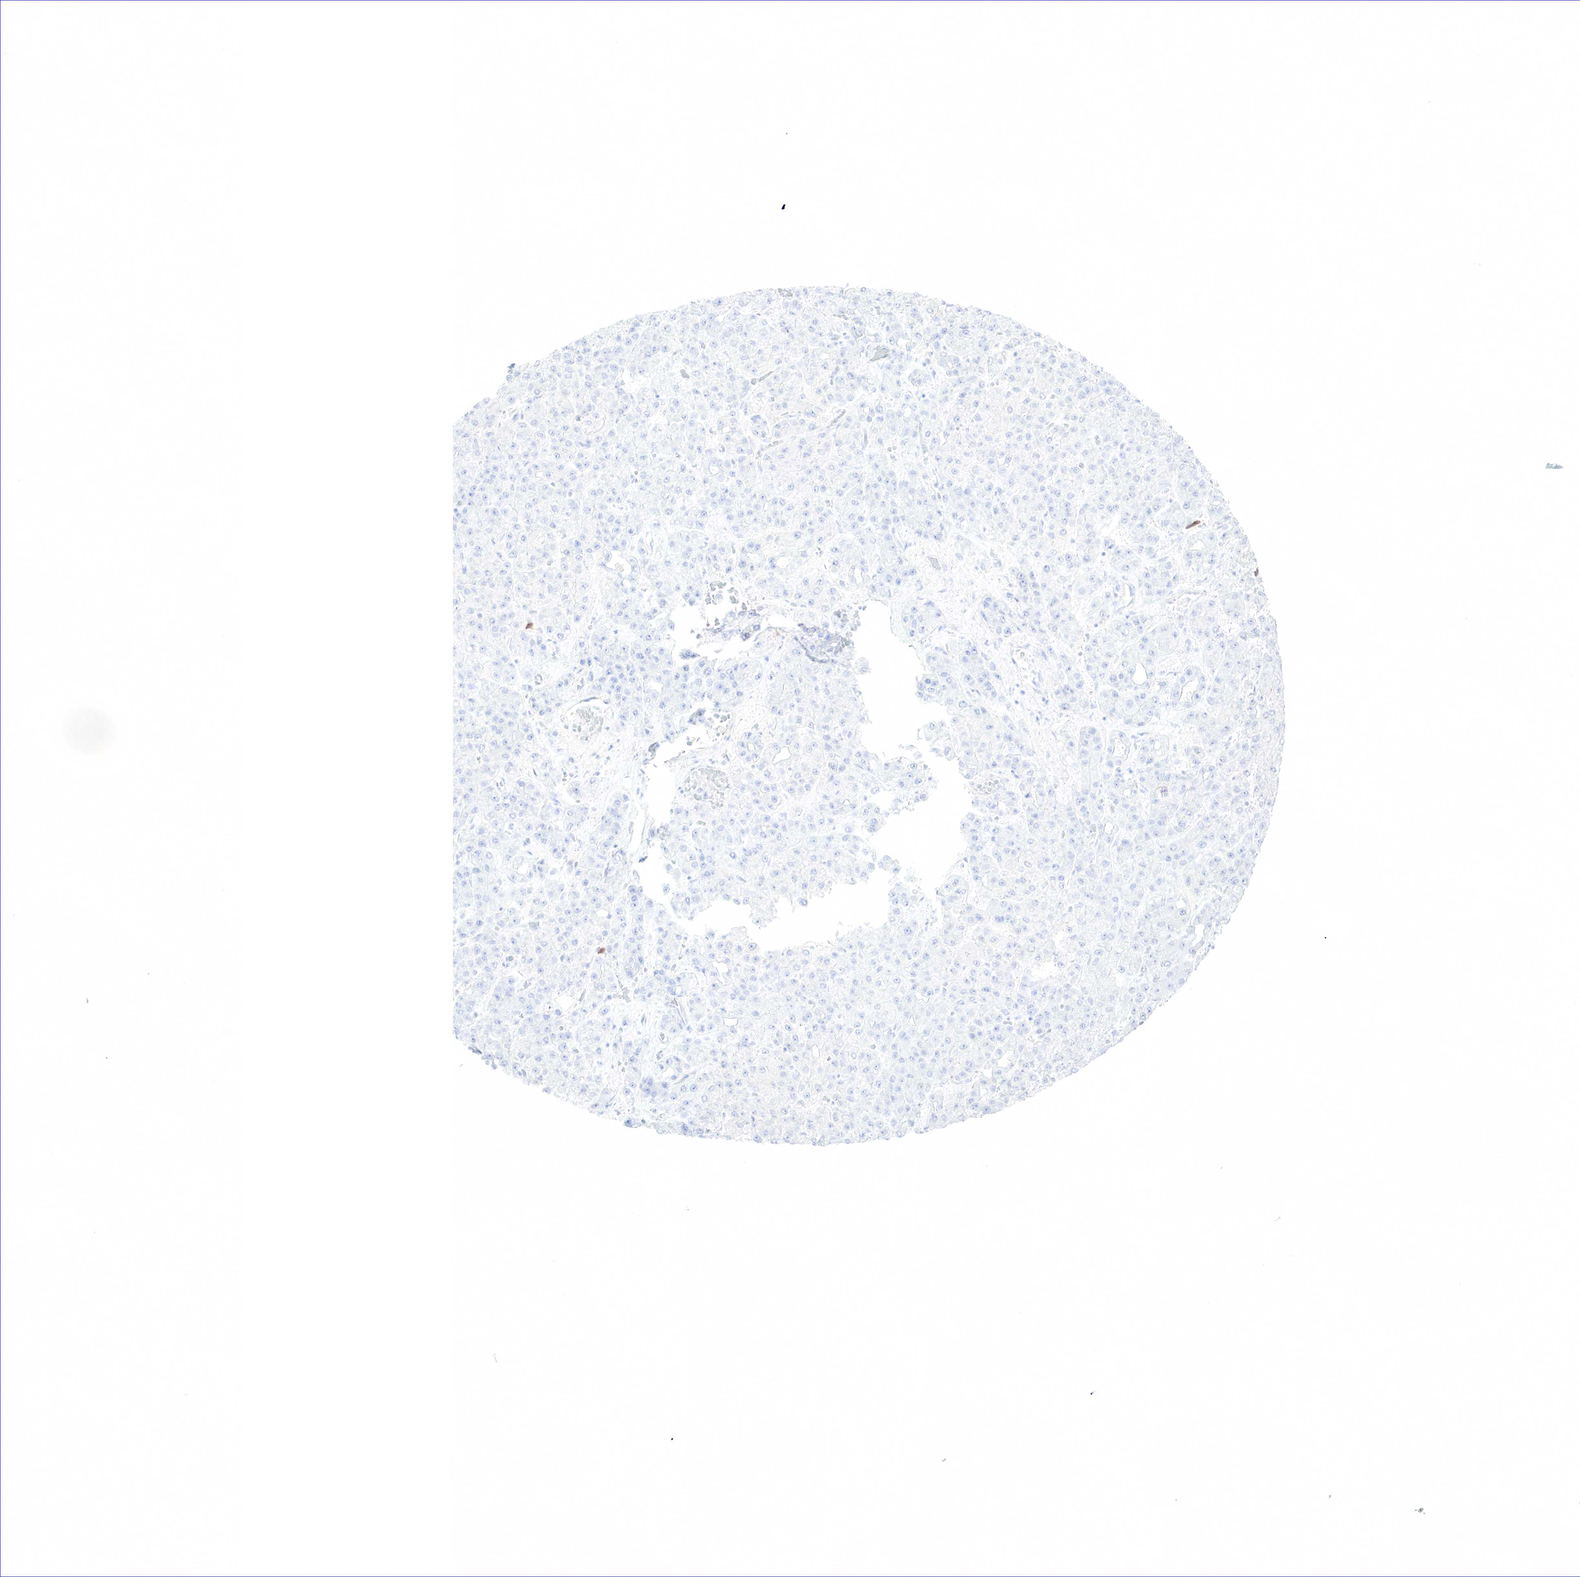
{"staining": {"intensity": "negative", "quantity": "none", "location": "none"}, "tissue": "liver cancer", "cell_type": "Tumor cells", "image_type": "cancer", "snomed": [{"axis": "morphology", "description": "Carcinoma, Hepatocellular, NOS"}, {"axis": "topography", "description": "Liver"}], "caption": "The photomicrograph shows no significant expression in tumor cells of liver cancer (hepatocellular carcinoma). (DAB (3,3'-diaminobenzidine) IHC, high magnification).", "gene": "TNFRSF8", "patient": {"sex": "male", "age": 69}}